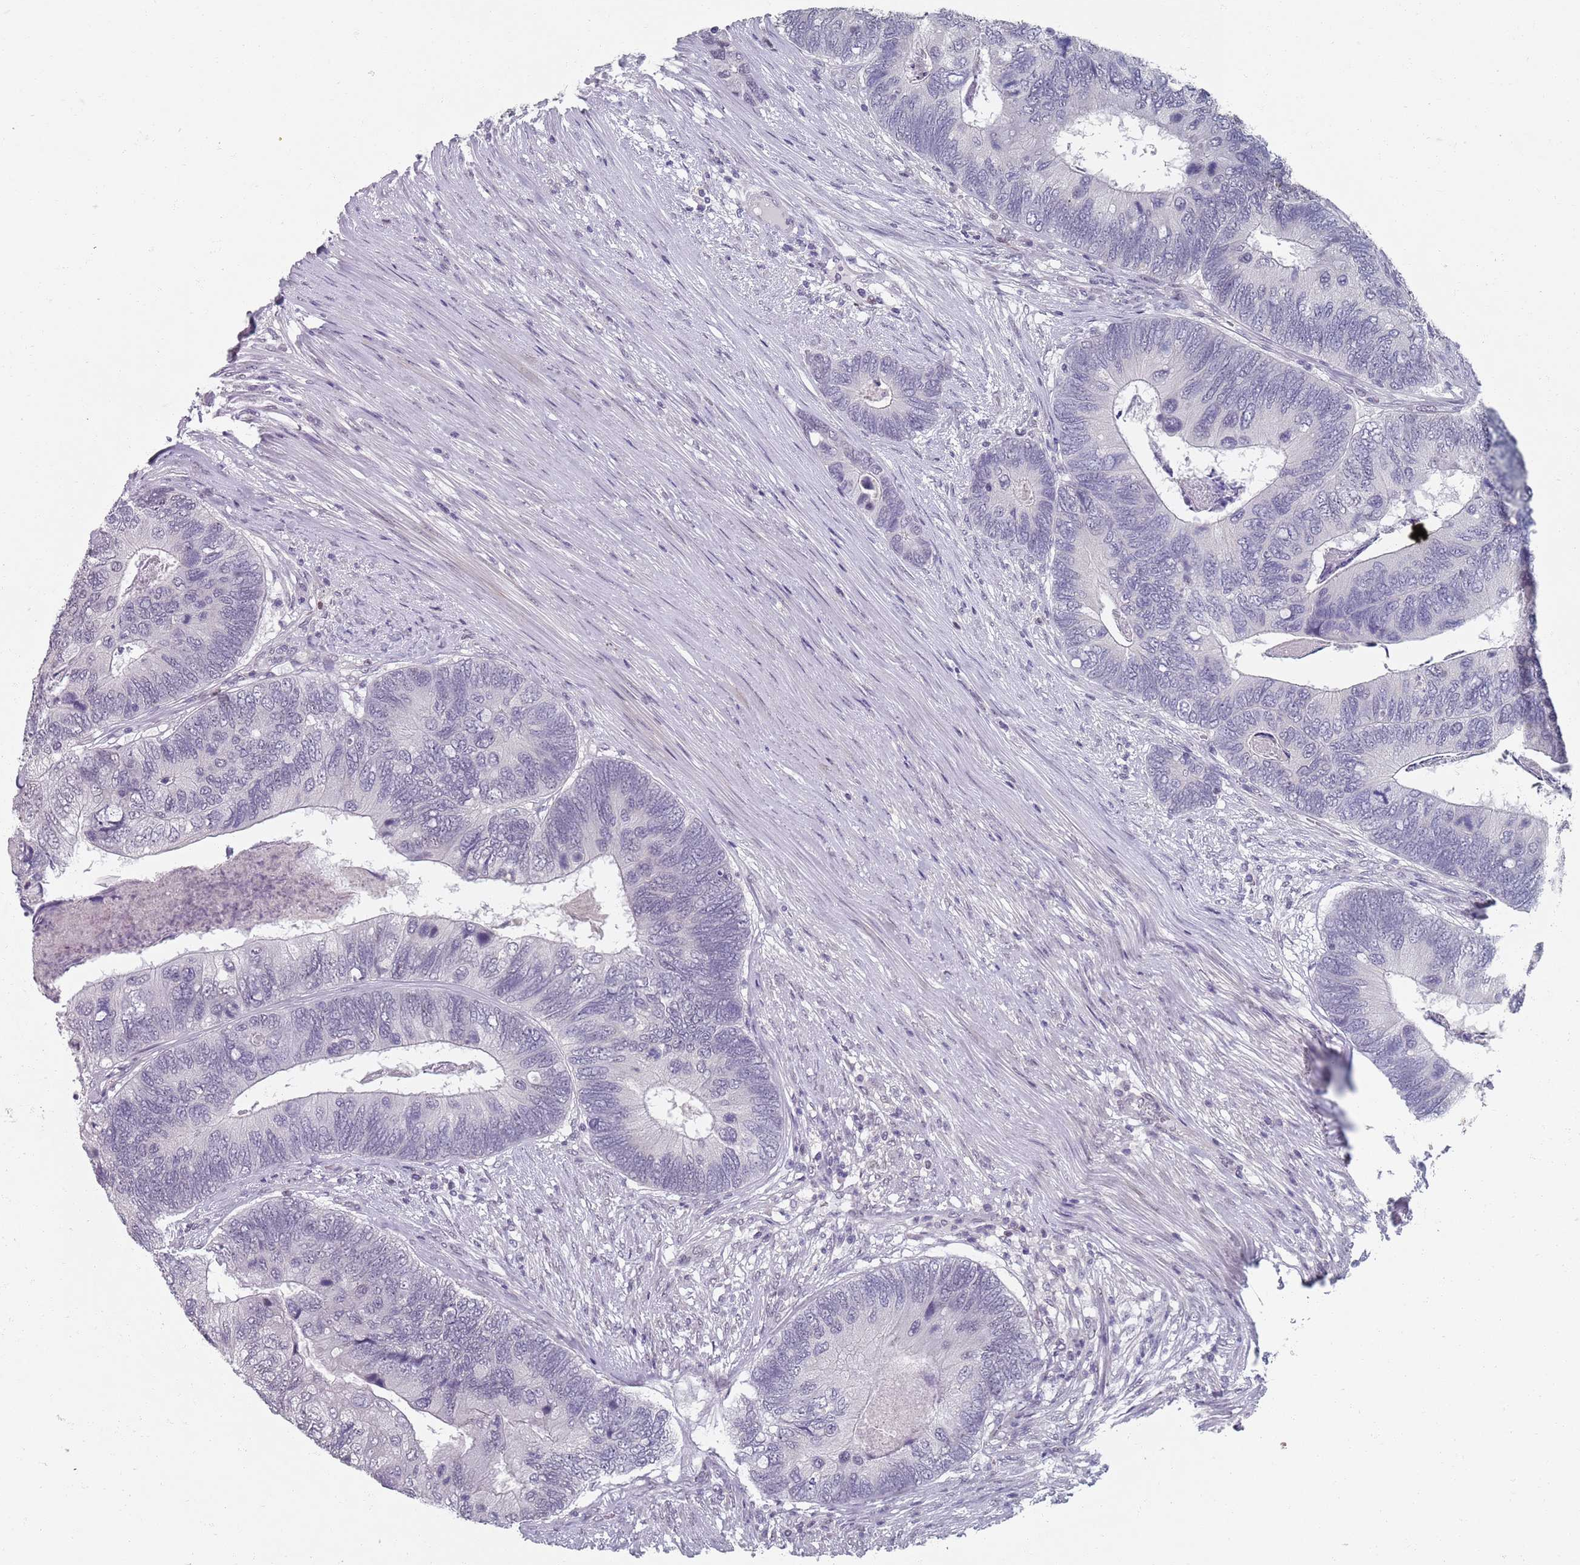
{"staining": {"intensity": "negative", "quantity": "none", "location": "none"}, "tissue": "colorectal cancer", "cell_type": "Tumor cells", "image_type": "cancer", "snomed": [{"axis": "morphology", "description": "Adenocarcinoma, NOS"}, {"axis": "topography", "description": "Colon"}], "caption": "Colorectal cancer was stained to show a protein in brown. There is no significant staining in tumor cells.", "gene": "SAMD1", "patient": {"sex": "female", "age": 67}}